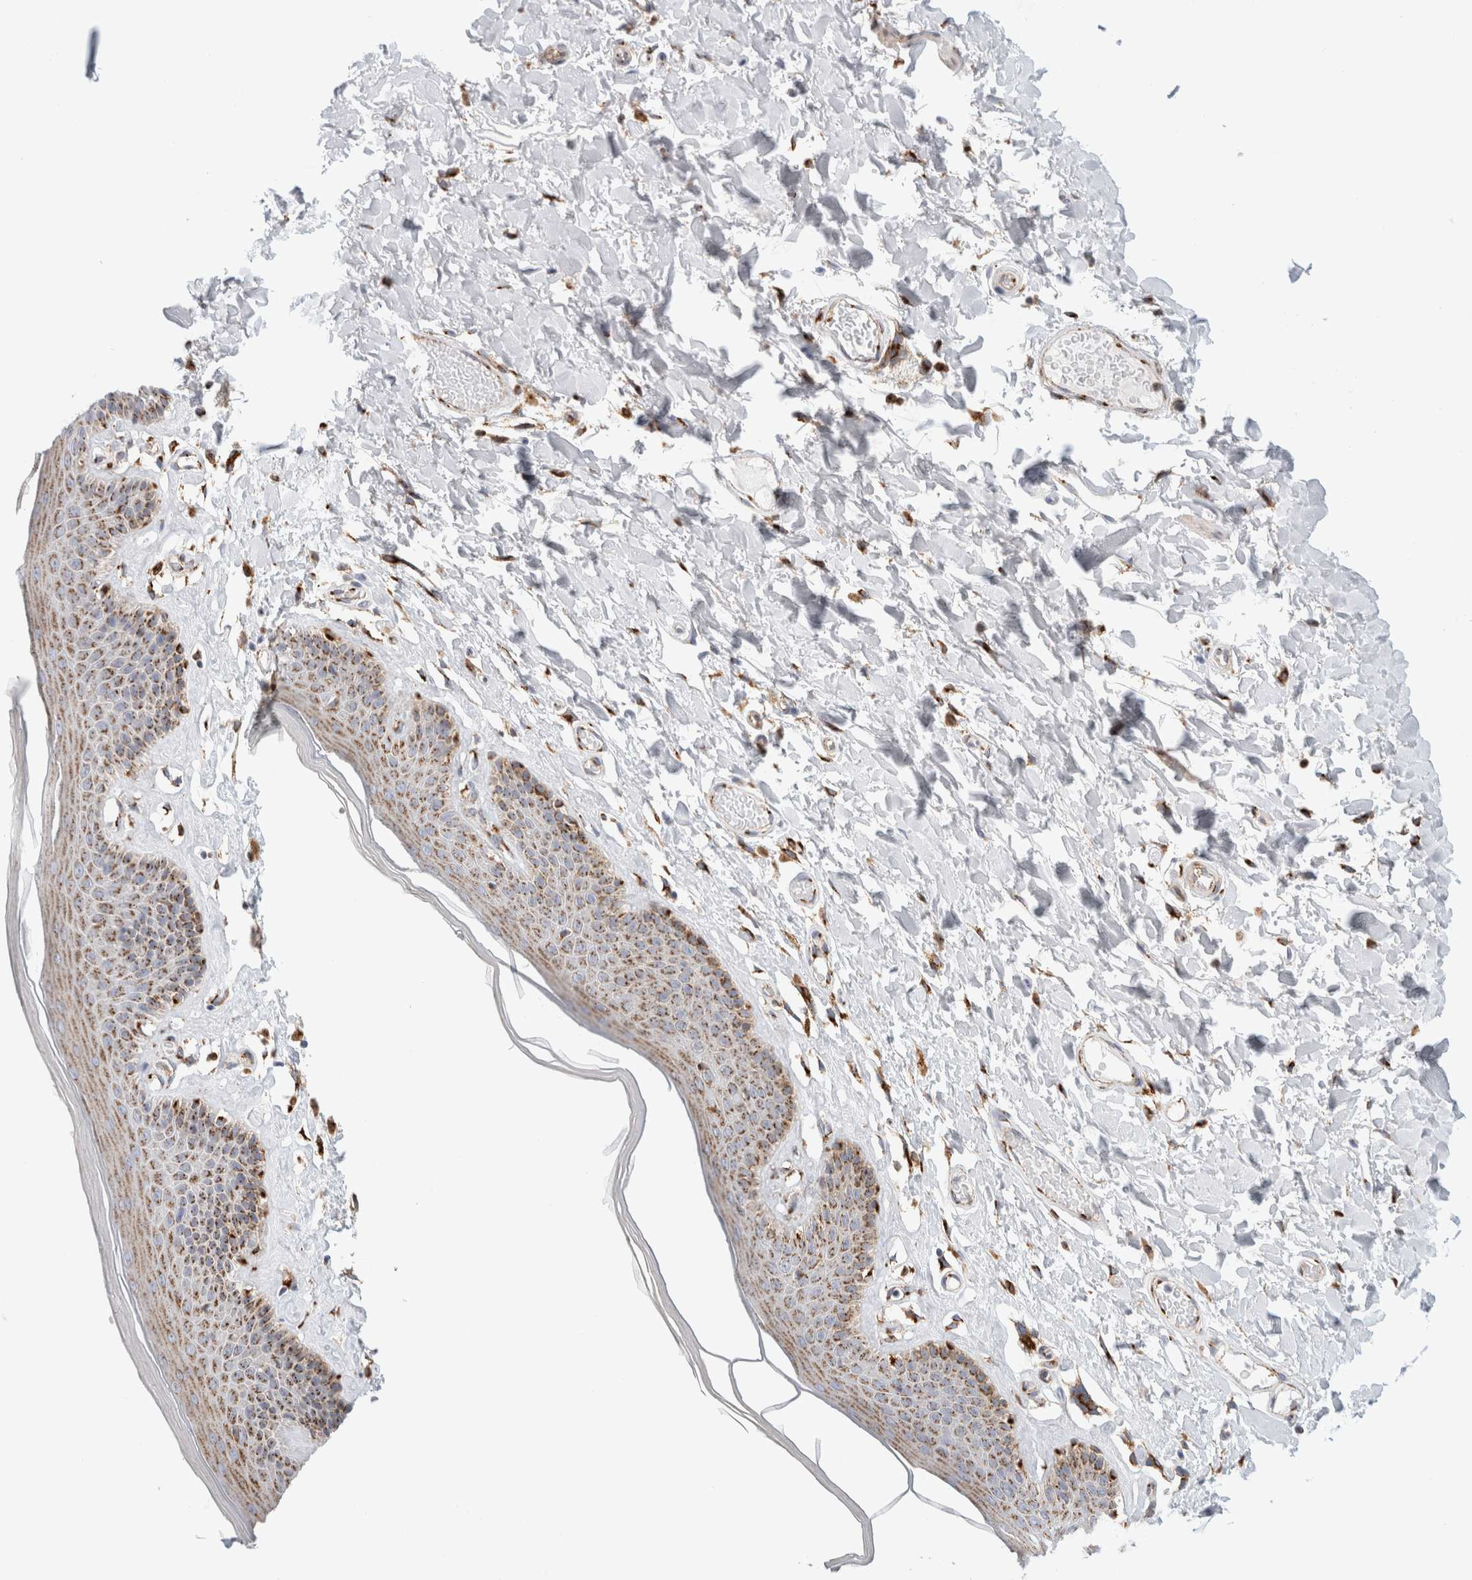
{"staining": {"intensity": "moderate", "quantity": ">75%", "location": "cytoplasmic/membranous"}, "tissue": "skin", "cell_type": "Epidermal cells", "image_type": "normal", "snomed": [{"axis": "morphology", "description": "Normal tissue, NOS"}, {"axis": "topography", "description": "Vulva"}], "caption": "IHC micrograph of normal skin stained for a protein (brown), which demonstrates medium levels of moderate cytoplasmic/membranous staining in about >75% of epidermal cells.", "gene": "MCFD2", "patient": {"sex": "female", "age": 73}}